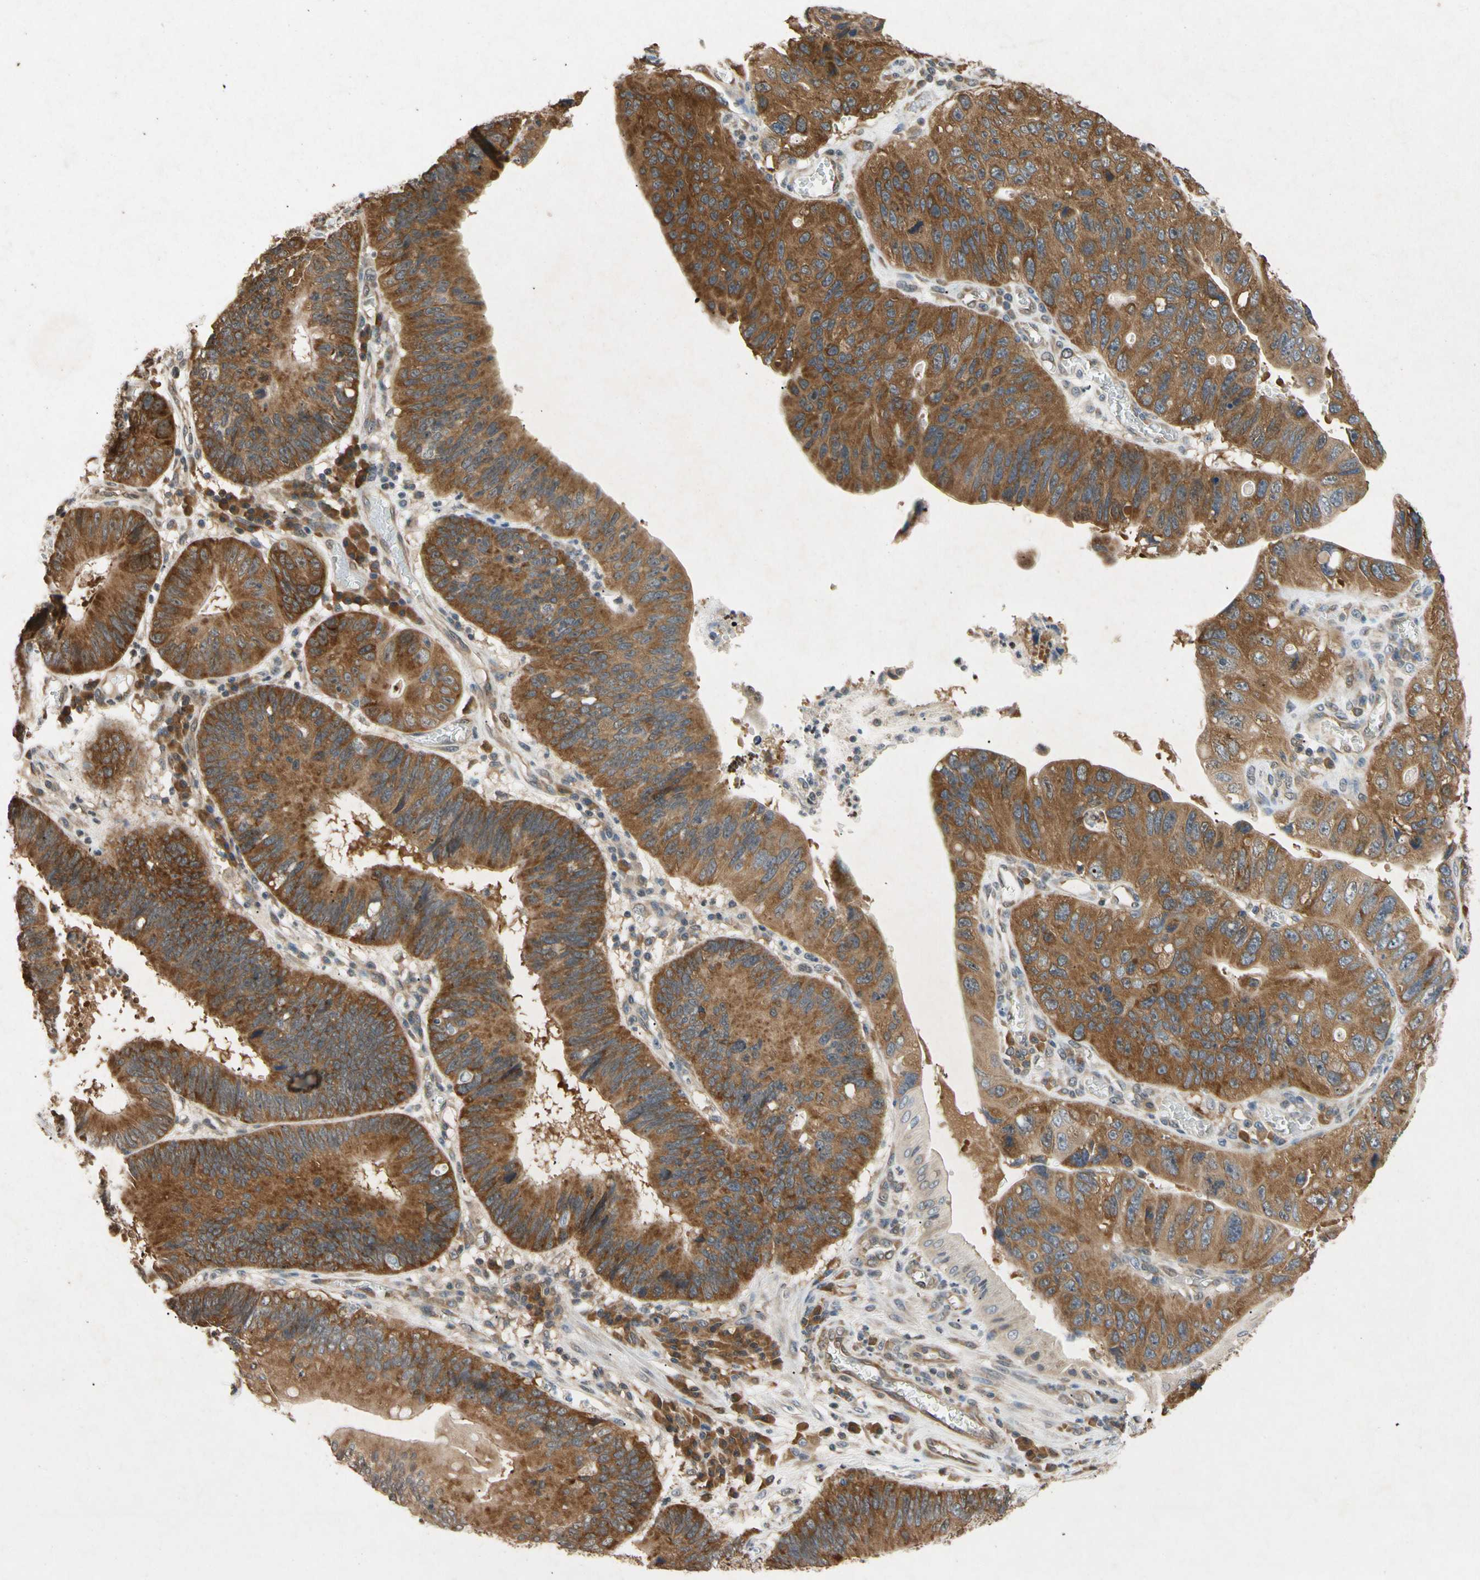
{"staining": {"intensity": "moderate", "quantity": ">75%", "location": "cytoplasmic/membranous,nuclear"}, "tissue": "stomach cancer", "cell_type": "Tumor cells", "image_type": "cancer", "snomed": [{"axis": "morphology", "description": "Adenocarcinoma, NOS"}, {"axis": "topography", "description": "Stomach"}], "caption": "An immunohistochemistry (IHC) photomicrograph of tumor tissue is shown. Protein staining in brown highlights moderate cytoplasmic/membranous and nuclear positivity in stomach cancer within tumor cells. (DAB (3,3'-diaminobenzidine) = brown stain, brightfield microscopy at high magnification).", "gene": "EIF1AX", "patient": {"sex": "male", "age": 59}}